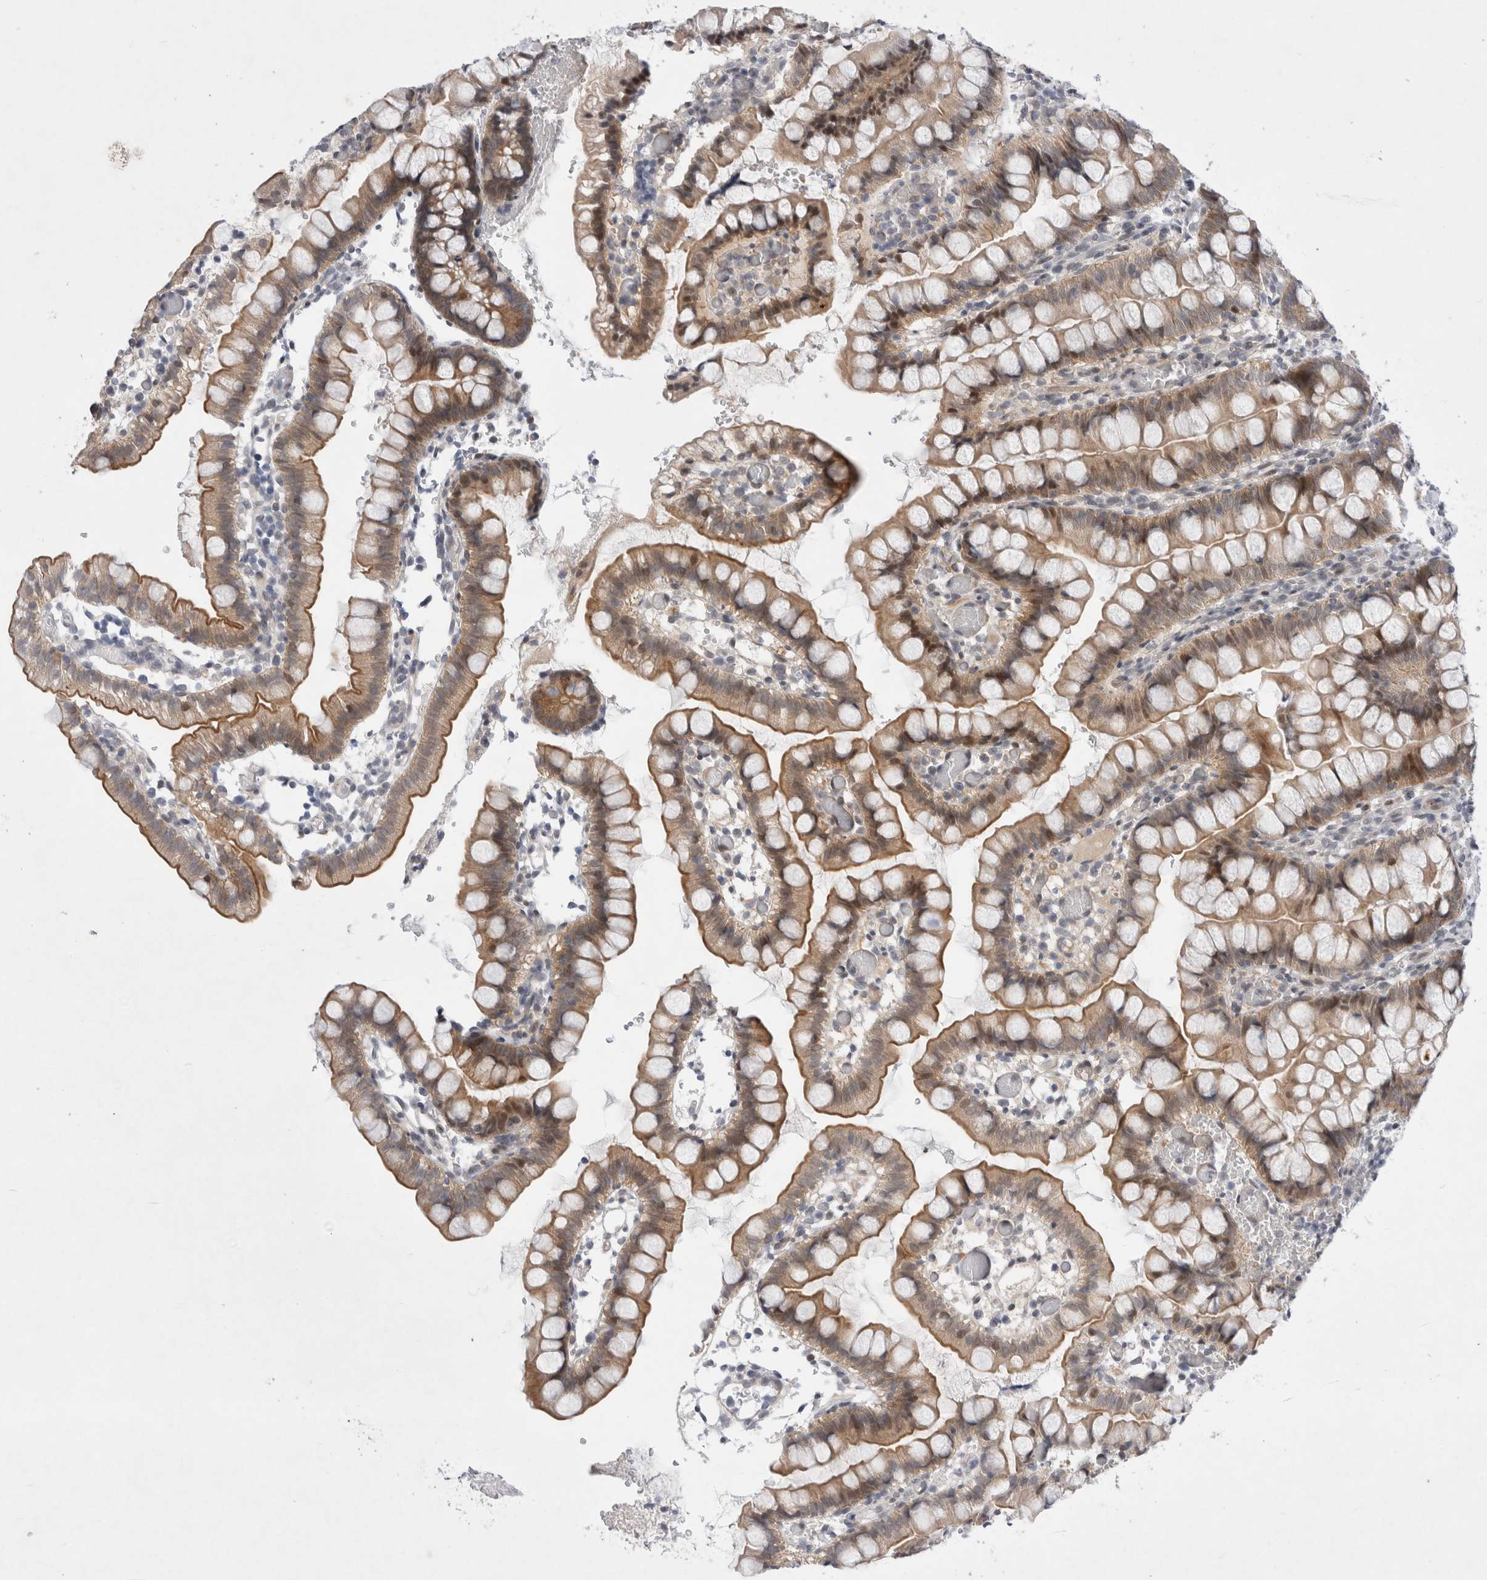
{"staining": {"intensity": "moderate", "quantity": ">75%", "location": "cytoplasmic/membranous,nuclear"}, "tissue": "small intestine", "cell_type": "Glandular cells", "image_type": "normal", "snomed": [{"axis": "morphology", "description": "Normal tissue, NOS"}, {"axis": "morphology", "description": "Developmental malformation"}, {"axis": "topography", "description": "Small intestine"}], "caption": "IHC image of unremarkable small intestine stained for a protein (brown), which displays medium levels of moderate cytoplasmic/membranous,nuclear expression in approximately >75% of glandular cells.", "gene": "WIPF2", "patient": {"sex": "male"}}